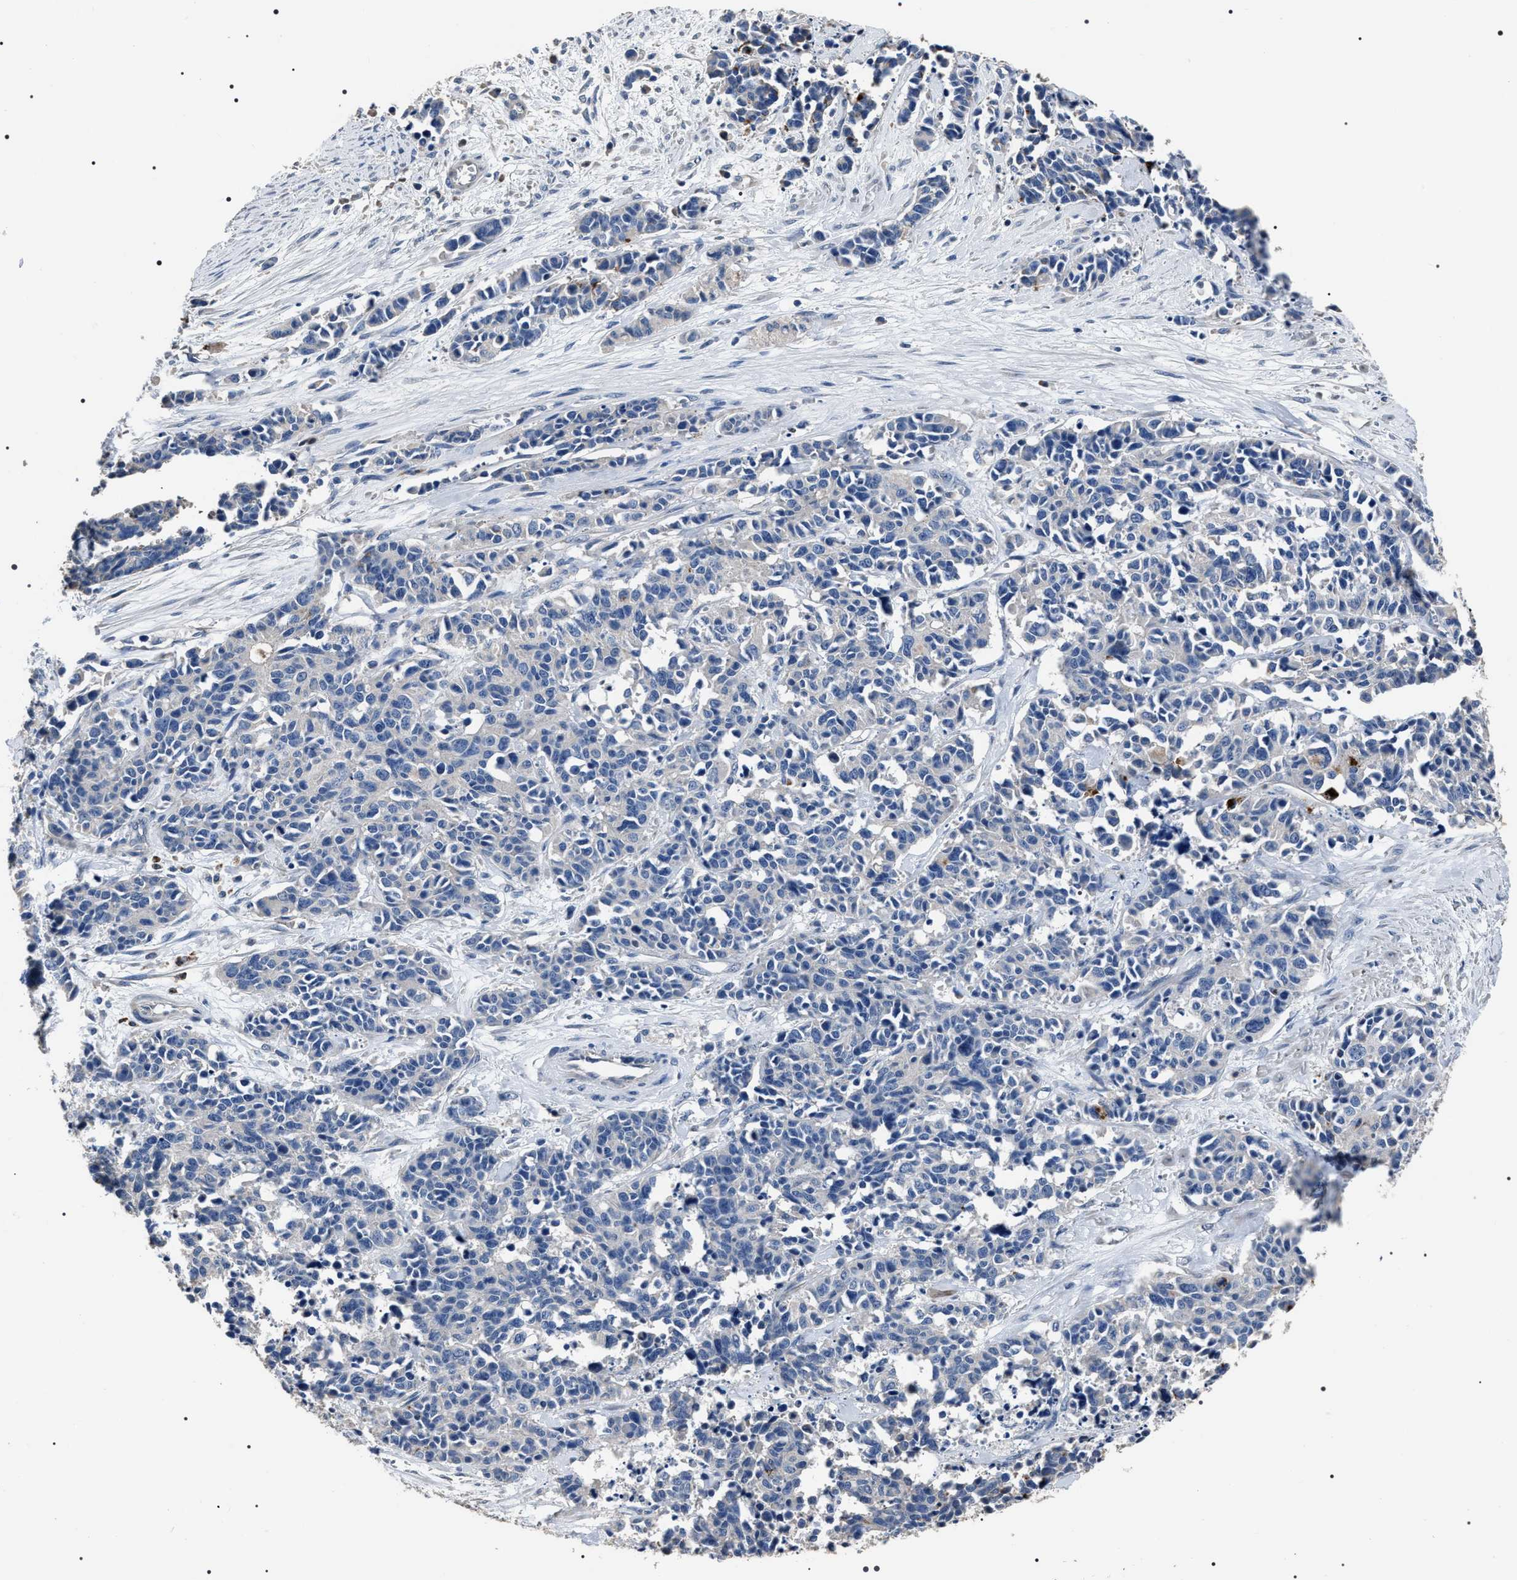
{"staining": {"intensity": "negative", "quantity": "none", "location": "none"}, "tissue": "cervical cancer", "cell_type": "Tumor cells", "image_type": "cancer", "snomed": [{"axis": "morphology", "description": "Squamous cell carcinoma, NOS"}, {"axis": "topography", "description": "Cervix"}], "caption": "DAB (3,3'-diaminobenzidine) immunohistochemical staining of cervical squamous cell carcinoma demonstrates no significant staining in tumor cells. (Brightfield microscopy of DAB (3,3'-diaminobenzidine) immunohistochemistry (IHC) at high magnification).", "gene": "TRIM54", "patient": {"sex": "female", "age": 35}}